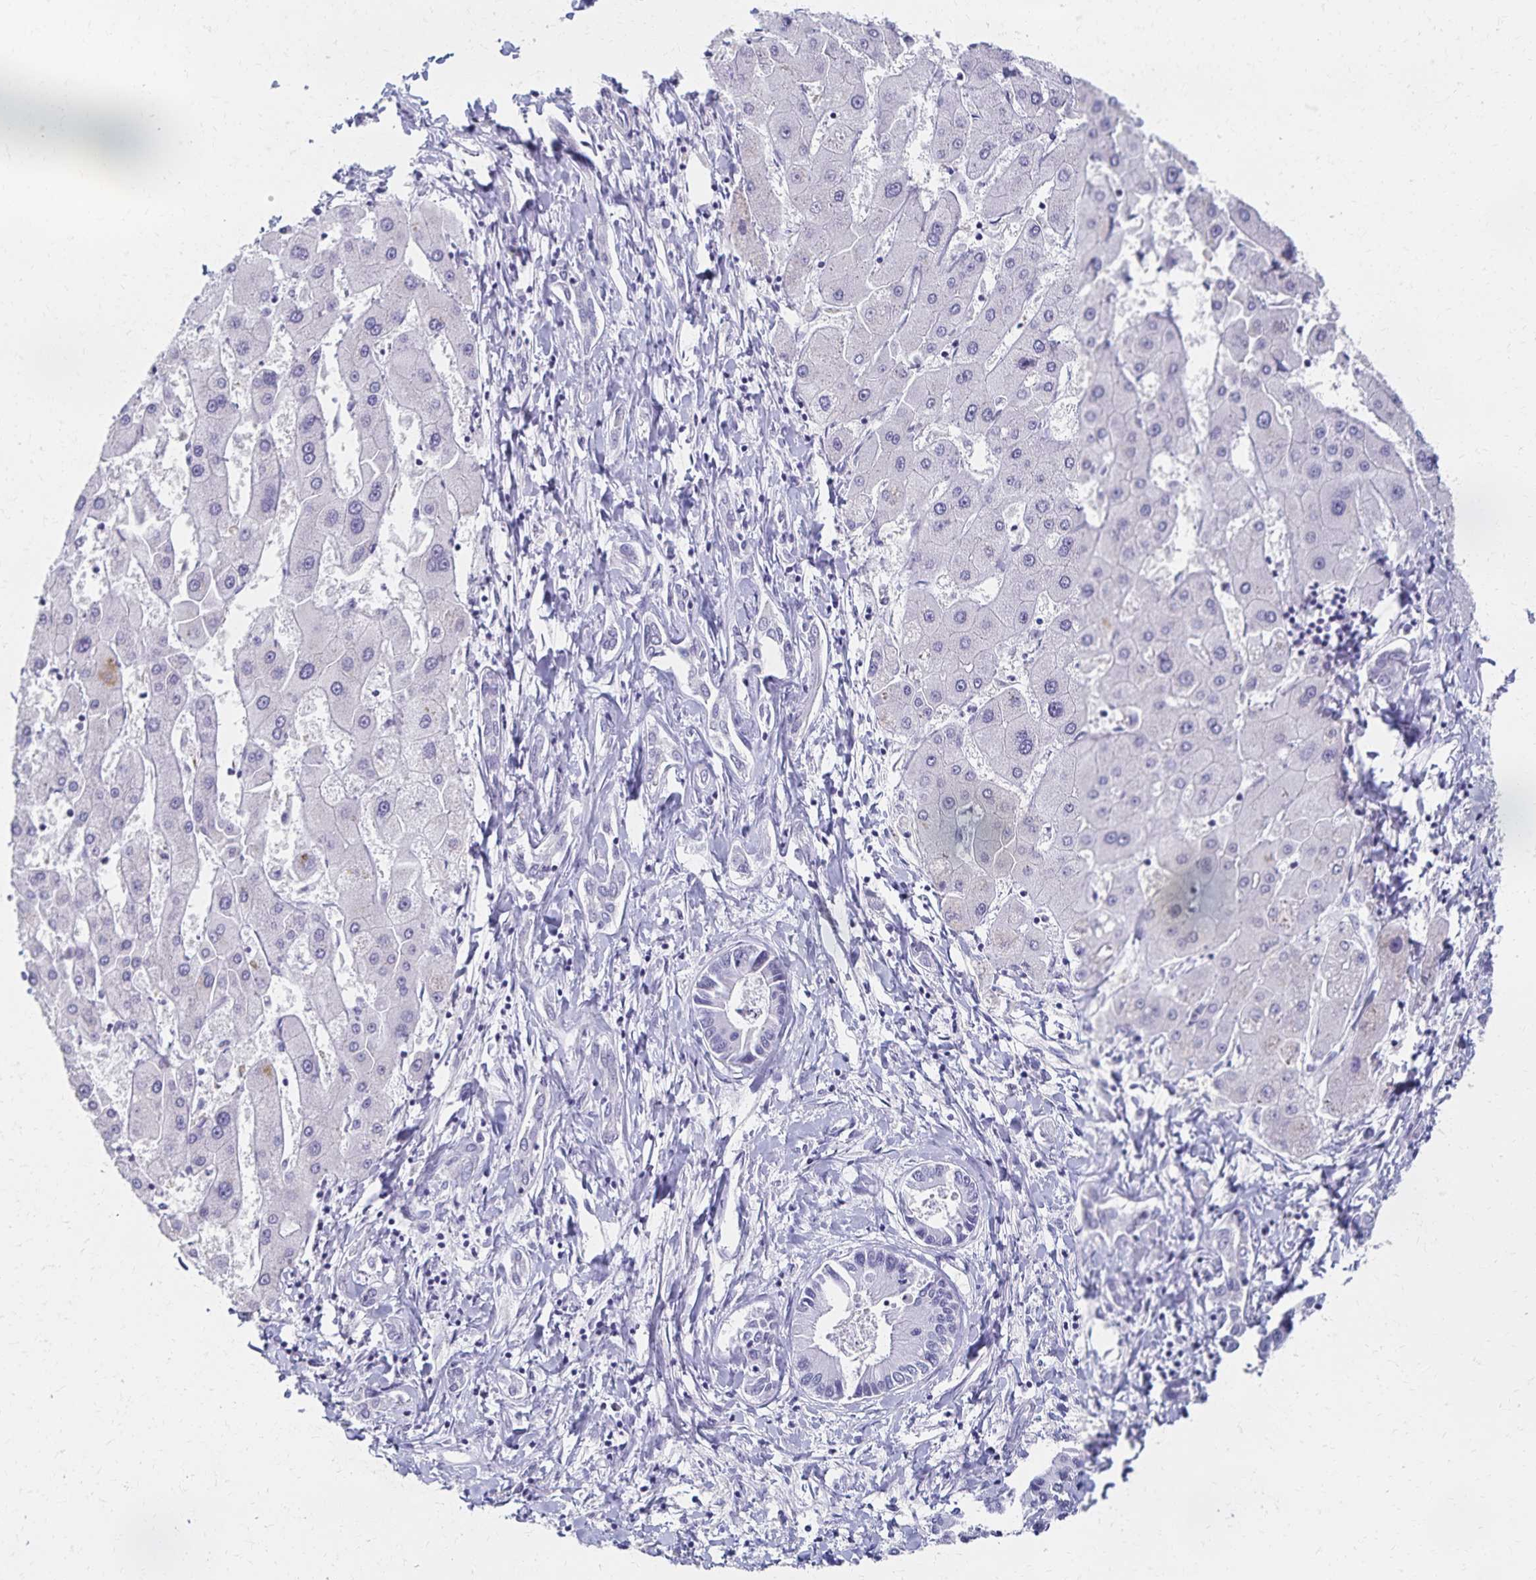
{"staining": {"intensity": "negative", "quantity": "none", "location": "none"}, "tissue": "liver cancer", "cell_type": "Tumor cells", "image_type": "cancer", "snomed": [{"axis": "morphology", "description": "Cholangiocarcinoma"}, {"axis": "topography", "description": "Liver"}], "caption": "The micrograph displays no significant expression in tumor cells of liver cancer (cholangiocarcinoma). Nuclei are stained in blue.", "gene": "C2orf50", "patient": {"sex": "male", "age": 66}}